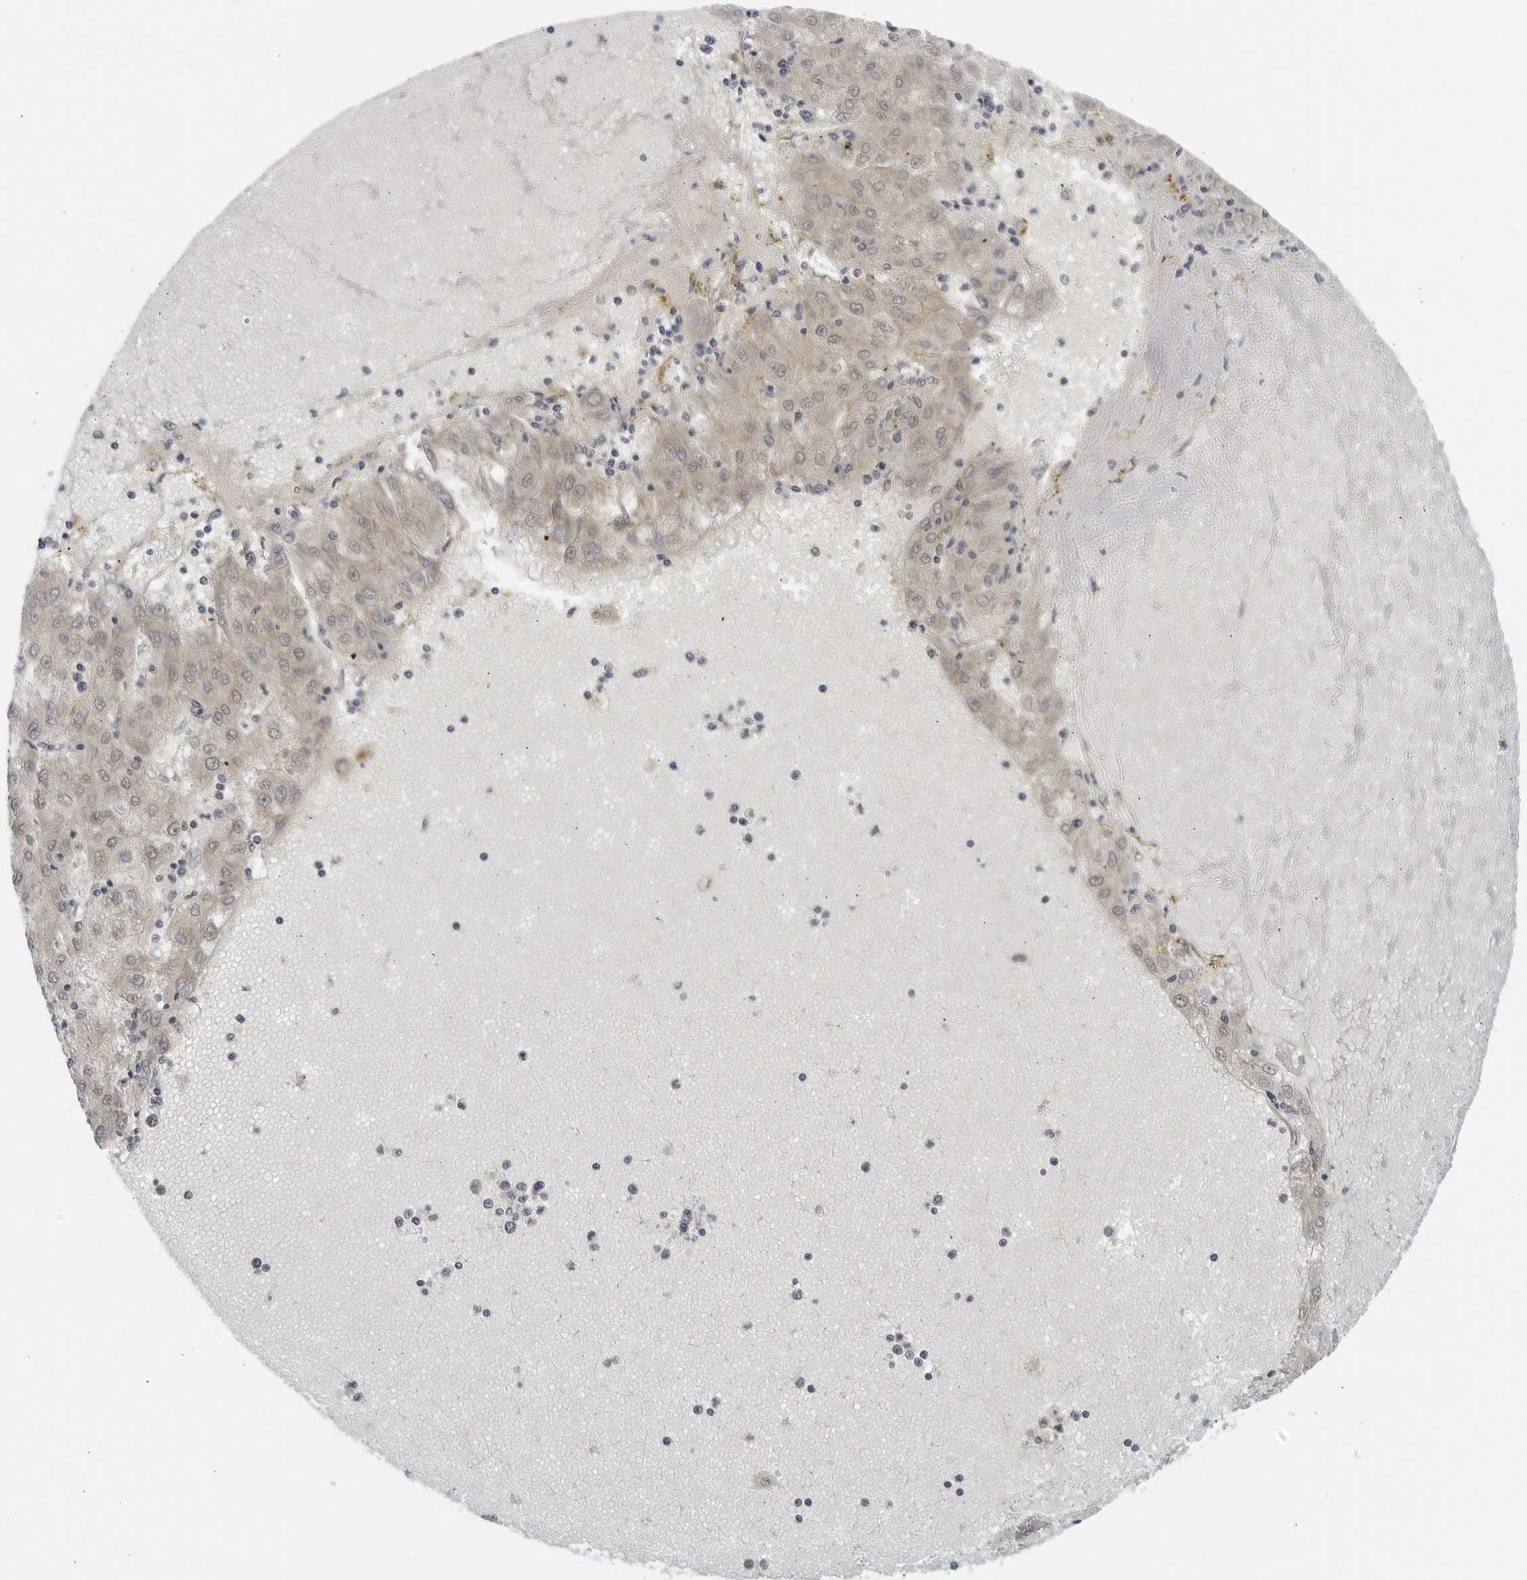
{"staining": {"intensity": "weak", "quantity": "<25%", "location": "nuclear"}, "tissue": "liver cancer", "cell_type": "Tumor cells", "image_type": "cancer", "snomed": [{"axis": "morphology", "description": "Carcinoma, Hepatocellular, NOS"}, {"axis": "topography", "description": "Liver"}], "caption": "An image of human liver cancer (hepatocellular carcinoma) is negative for staining in tumor cells.", "gene": "RC3H1", "patient": {"sex": "male", "age": 72}}